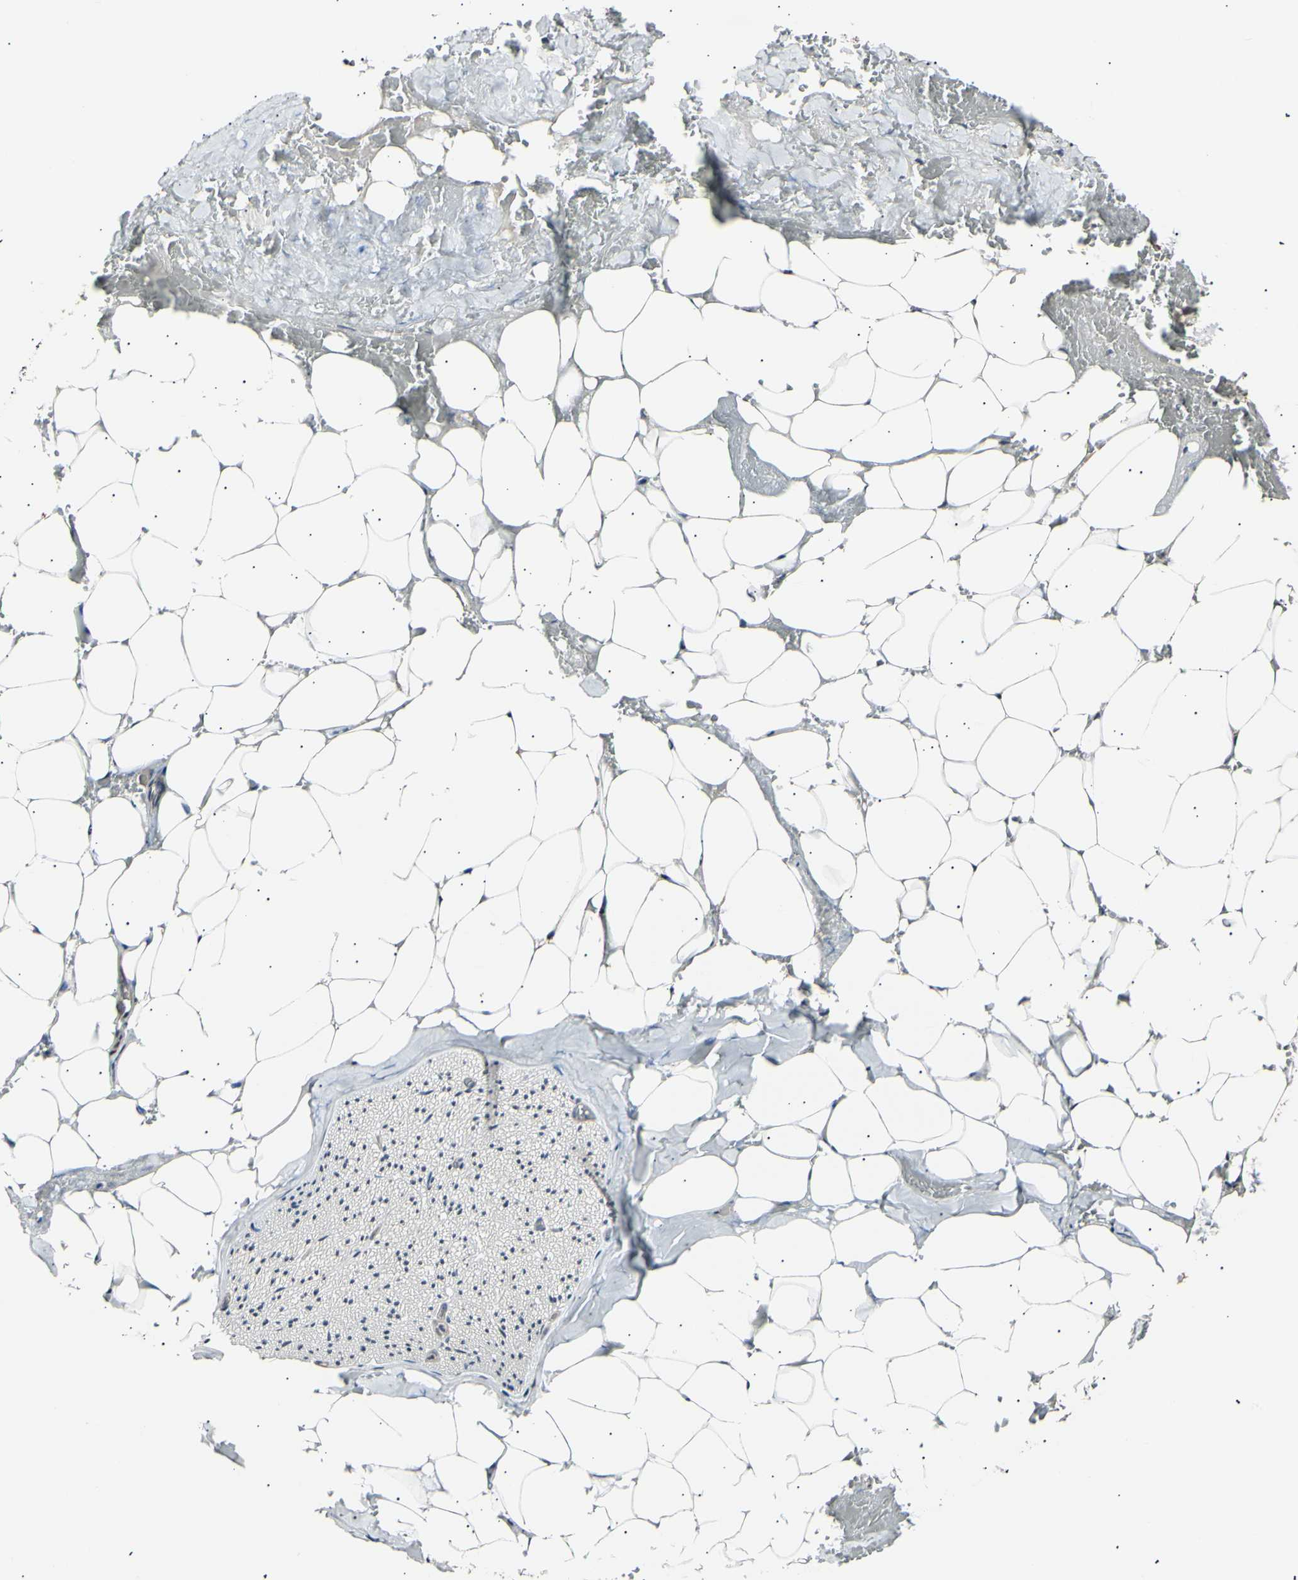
{"staining": {"intensity": "negative", "quantity": "none", "location": "none"}, "tissue": "adipose tissue", "cell_type": "Adipocytes", "image_type": "normal", "snomed": [{"axis": "morphology", "description": "Normal tissue, NOS"}, {"axis": "topography", "description": "Peripheral nerve tissue"}], "caption": "The image exhibits no staining of adipocytes in unremarkable adipose tissue.", "gene": "AK1", "patient": {"sex": "male", "age": 70}}